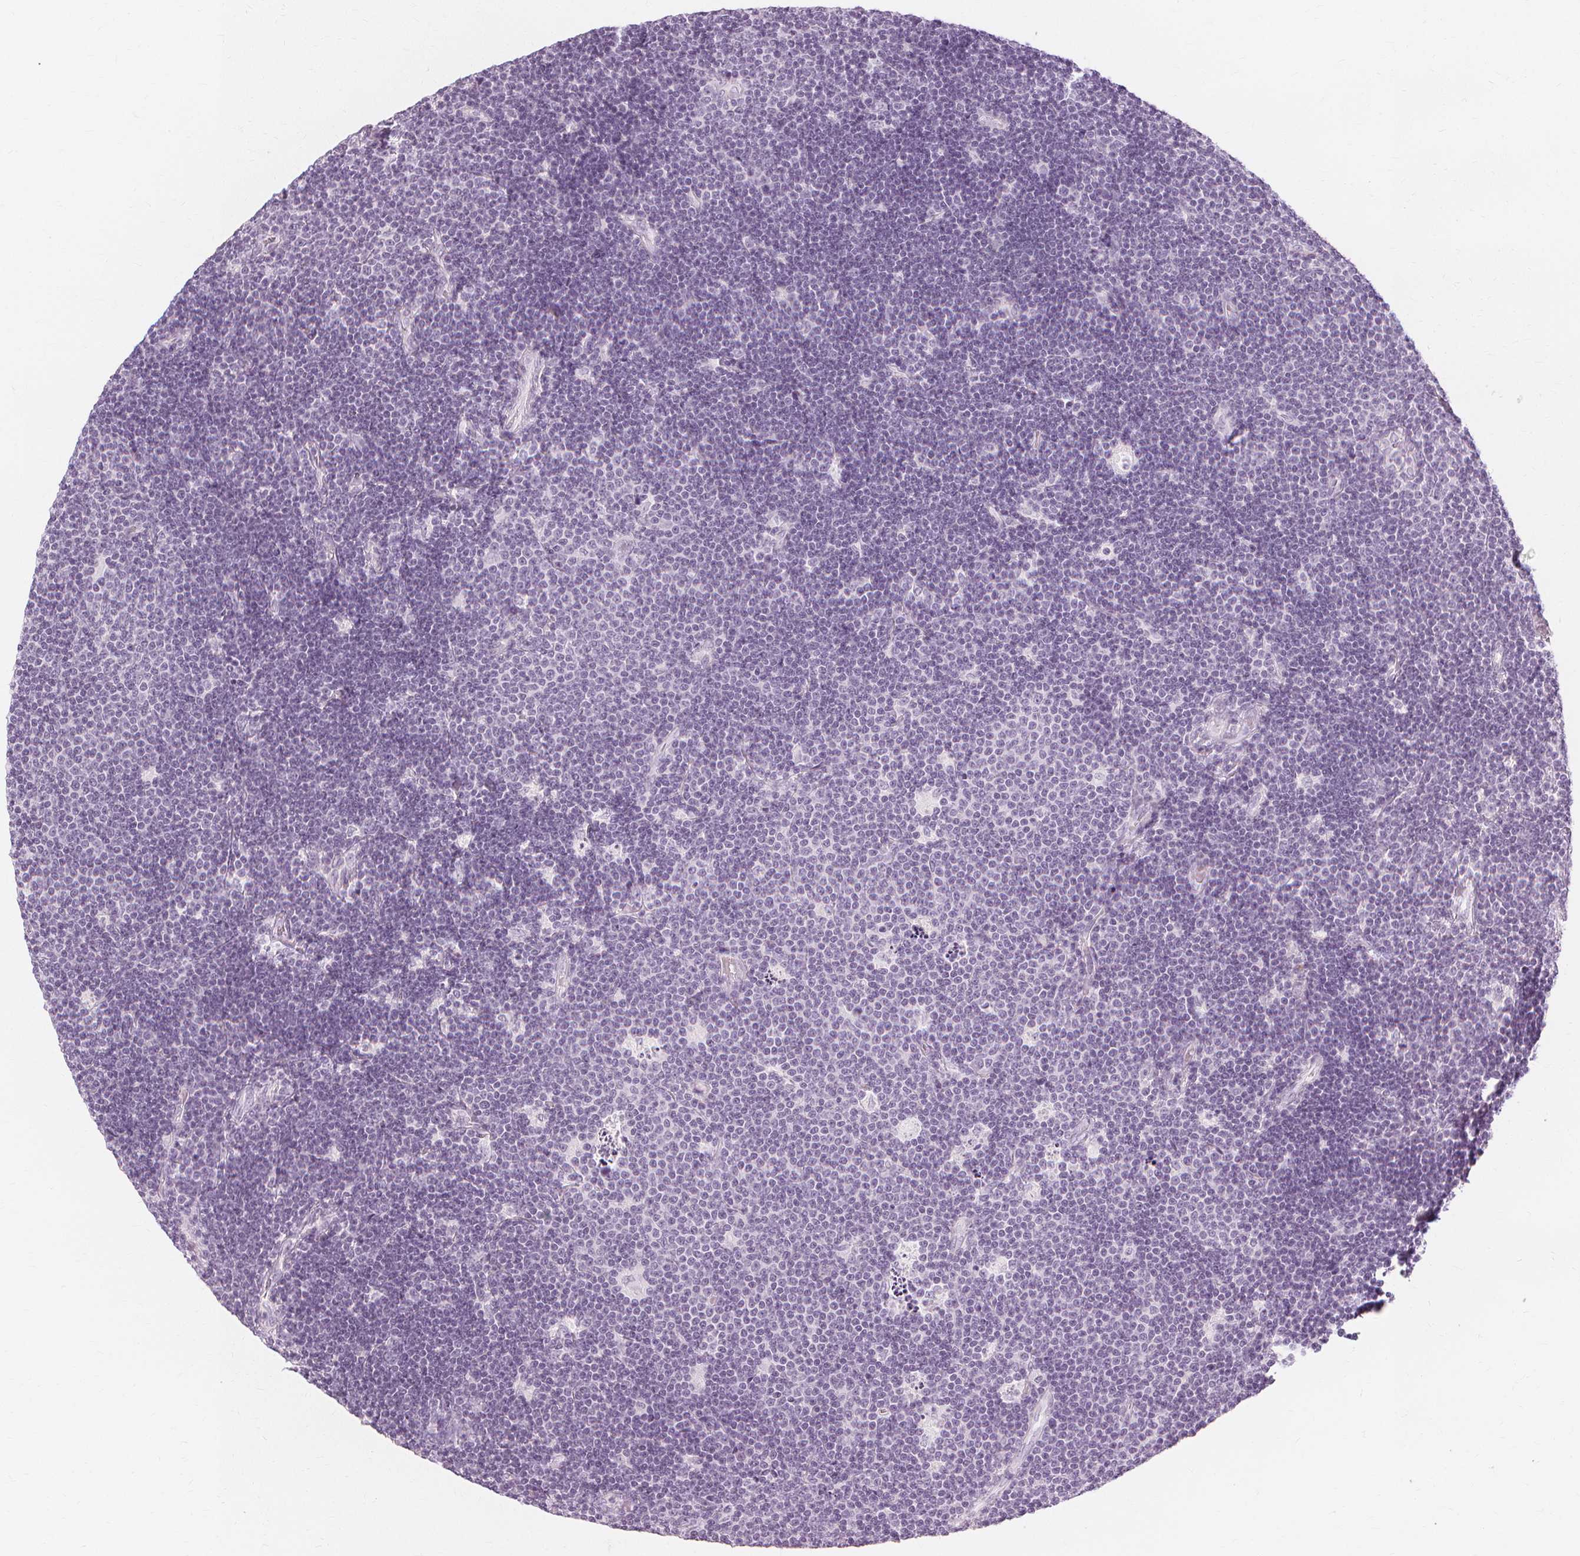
{"staining": {"intensity": "negative", "quantity": "none", "location": "none"}, "tissue": "lymphoma", "cell_type": "Tumor cells", "image_type": "cancer", "snomed": [{"axis": "morphology", "description": "Malignant lymphoma, non-Hodgkin's type, Low grade"}, {"axis": "topography", "description": "Brain"}], "caption": "High power microscopy photomicrograph of an IHC photomicrograph of lymphoma, revealing no significant expression in tumor cells.", "gene": "TFF1", "patient": {"sex": "female", "age": 66}}